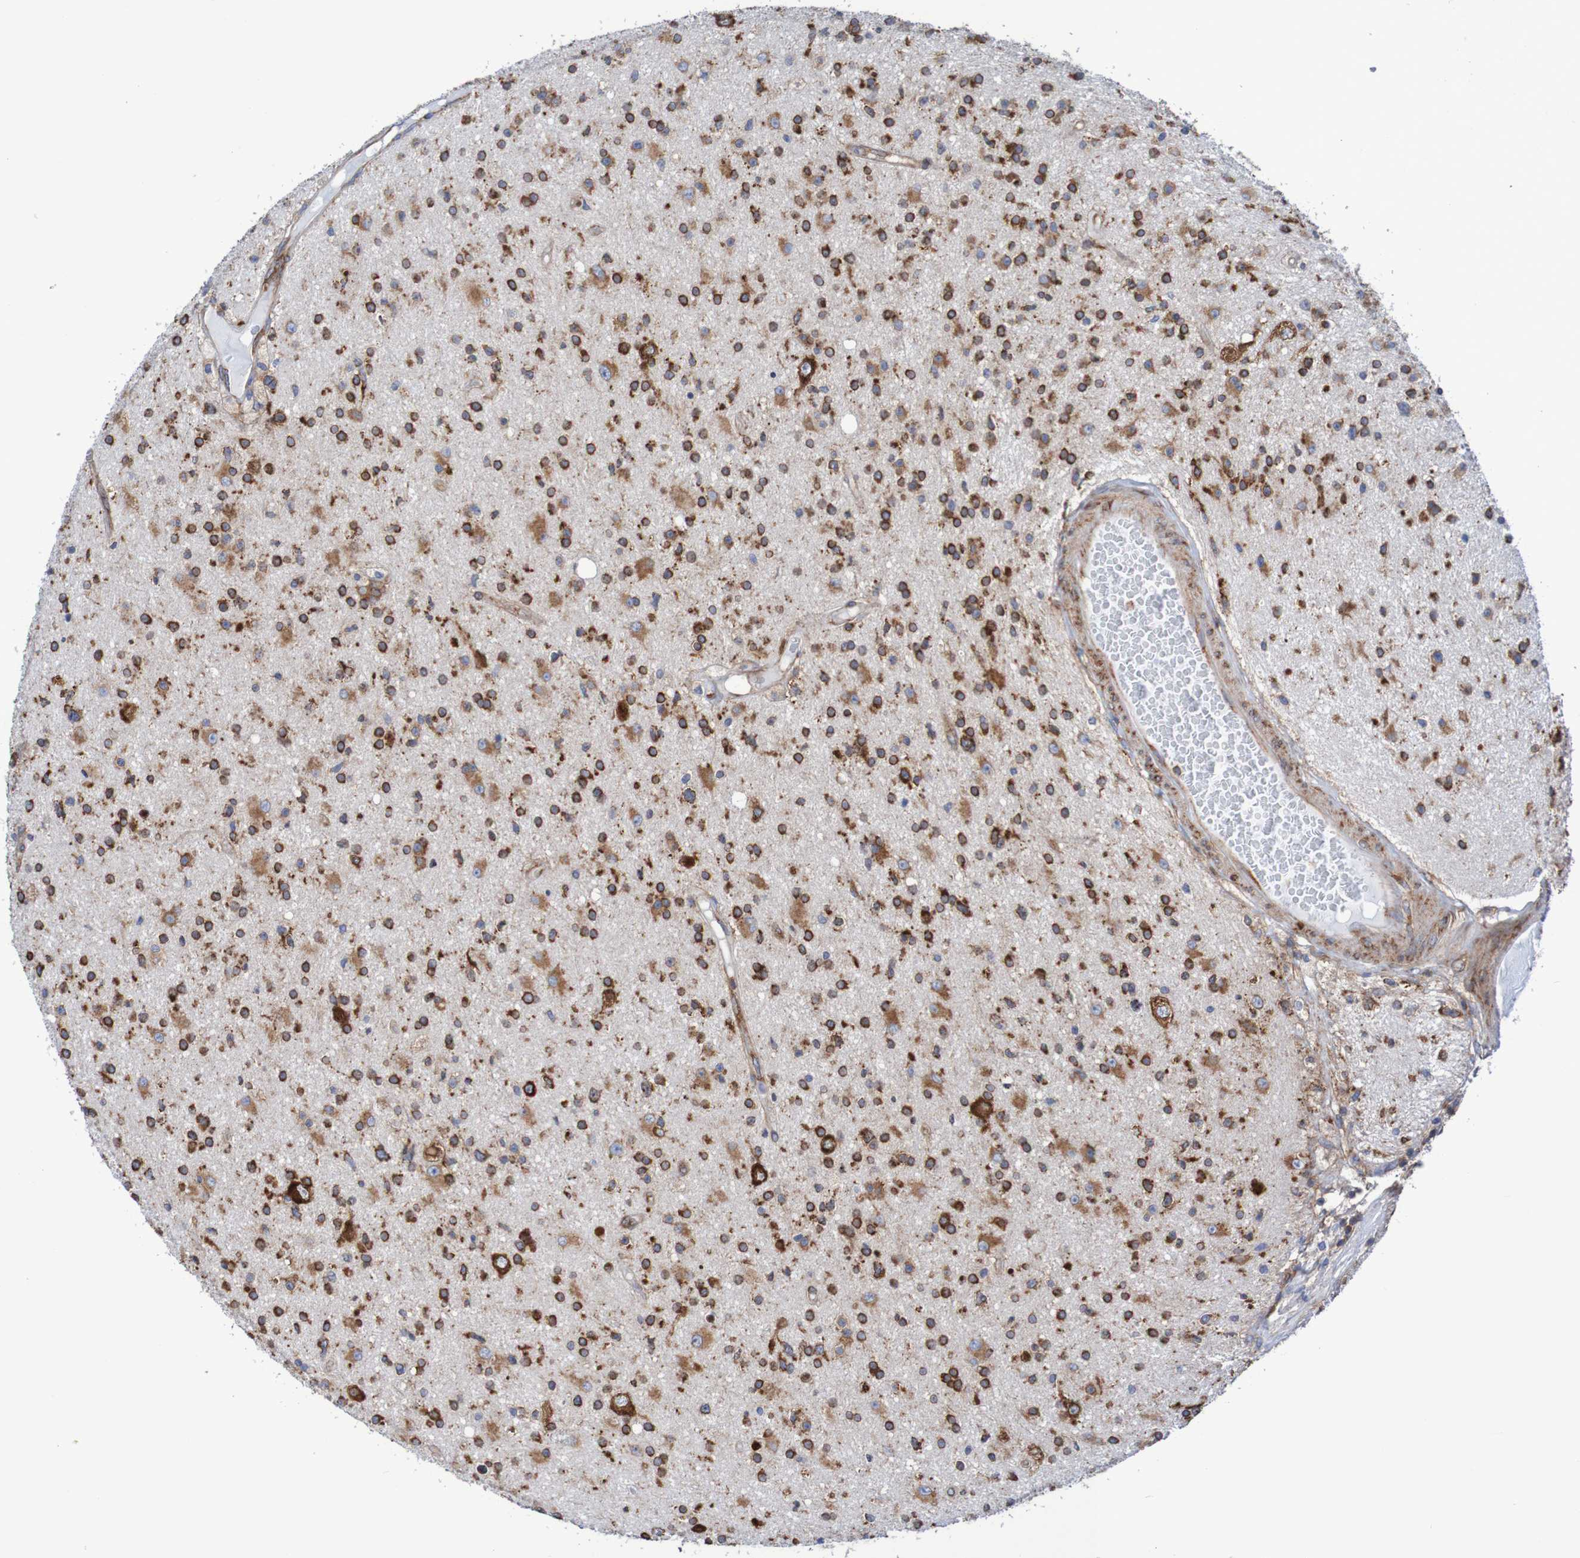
{"staining": {"intensity": "strong", "quantity": ">75%", "location": "cytoplasmic/membranous"}, "tissue": "glioma", "cell_type": "Tumor cells", "image_type": "cancer", "snomed": [{"axis": "morphology", "description": "Glioma, malignant, High grade"}, {"axis": "topography", "description": "Brain"}], "caption": "About >75% of tumor cells in human malignant glioma (high-grade) demonstrate strong cytoplasmic/membranous protein positivity as visualized by brown immunohistochemical staining.", "gene": "FXR2", "patient": {"sex": "male", "age": 33}}